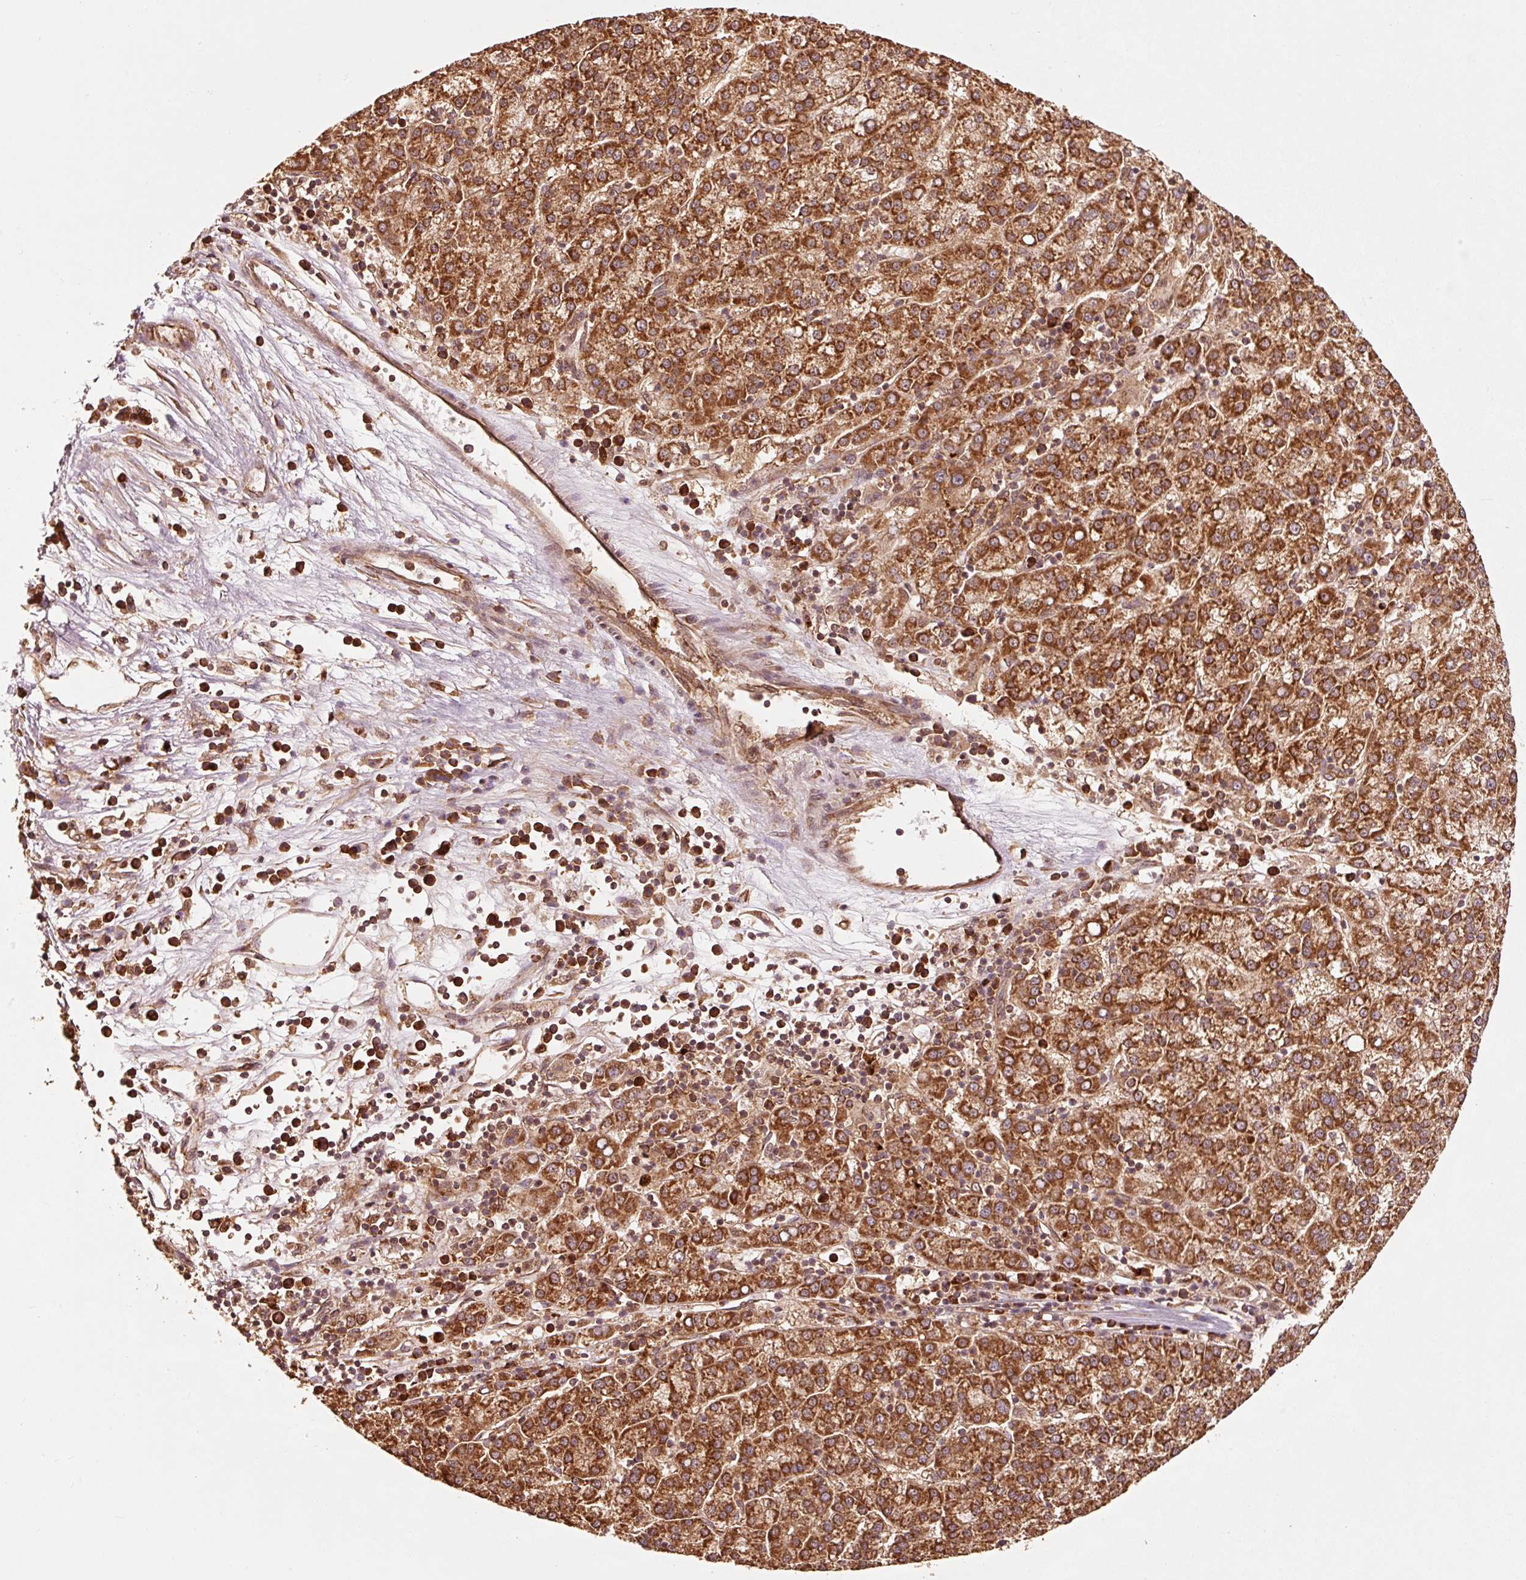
{"staining": {"intensity": "strong", "quantity": ">75%", "location": "cytoplasmic/membranous"}, "tissue": "liver cancer", "cell_type": "Tumor cells", "image_type": "cancer", "snomed": [{"axis": "morphology", "description": "Carcinoma, Hepatocellular, NOS"}, {"axis": "topography", "description": "Liver"}], "caption": "Tumor cells reveal high levels of strong cytoplasmic/membranous expression in about >75% of cells in liver cancer.", "gene": "MRPL16", "patient": {"sex": "female", "age": 58}}